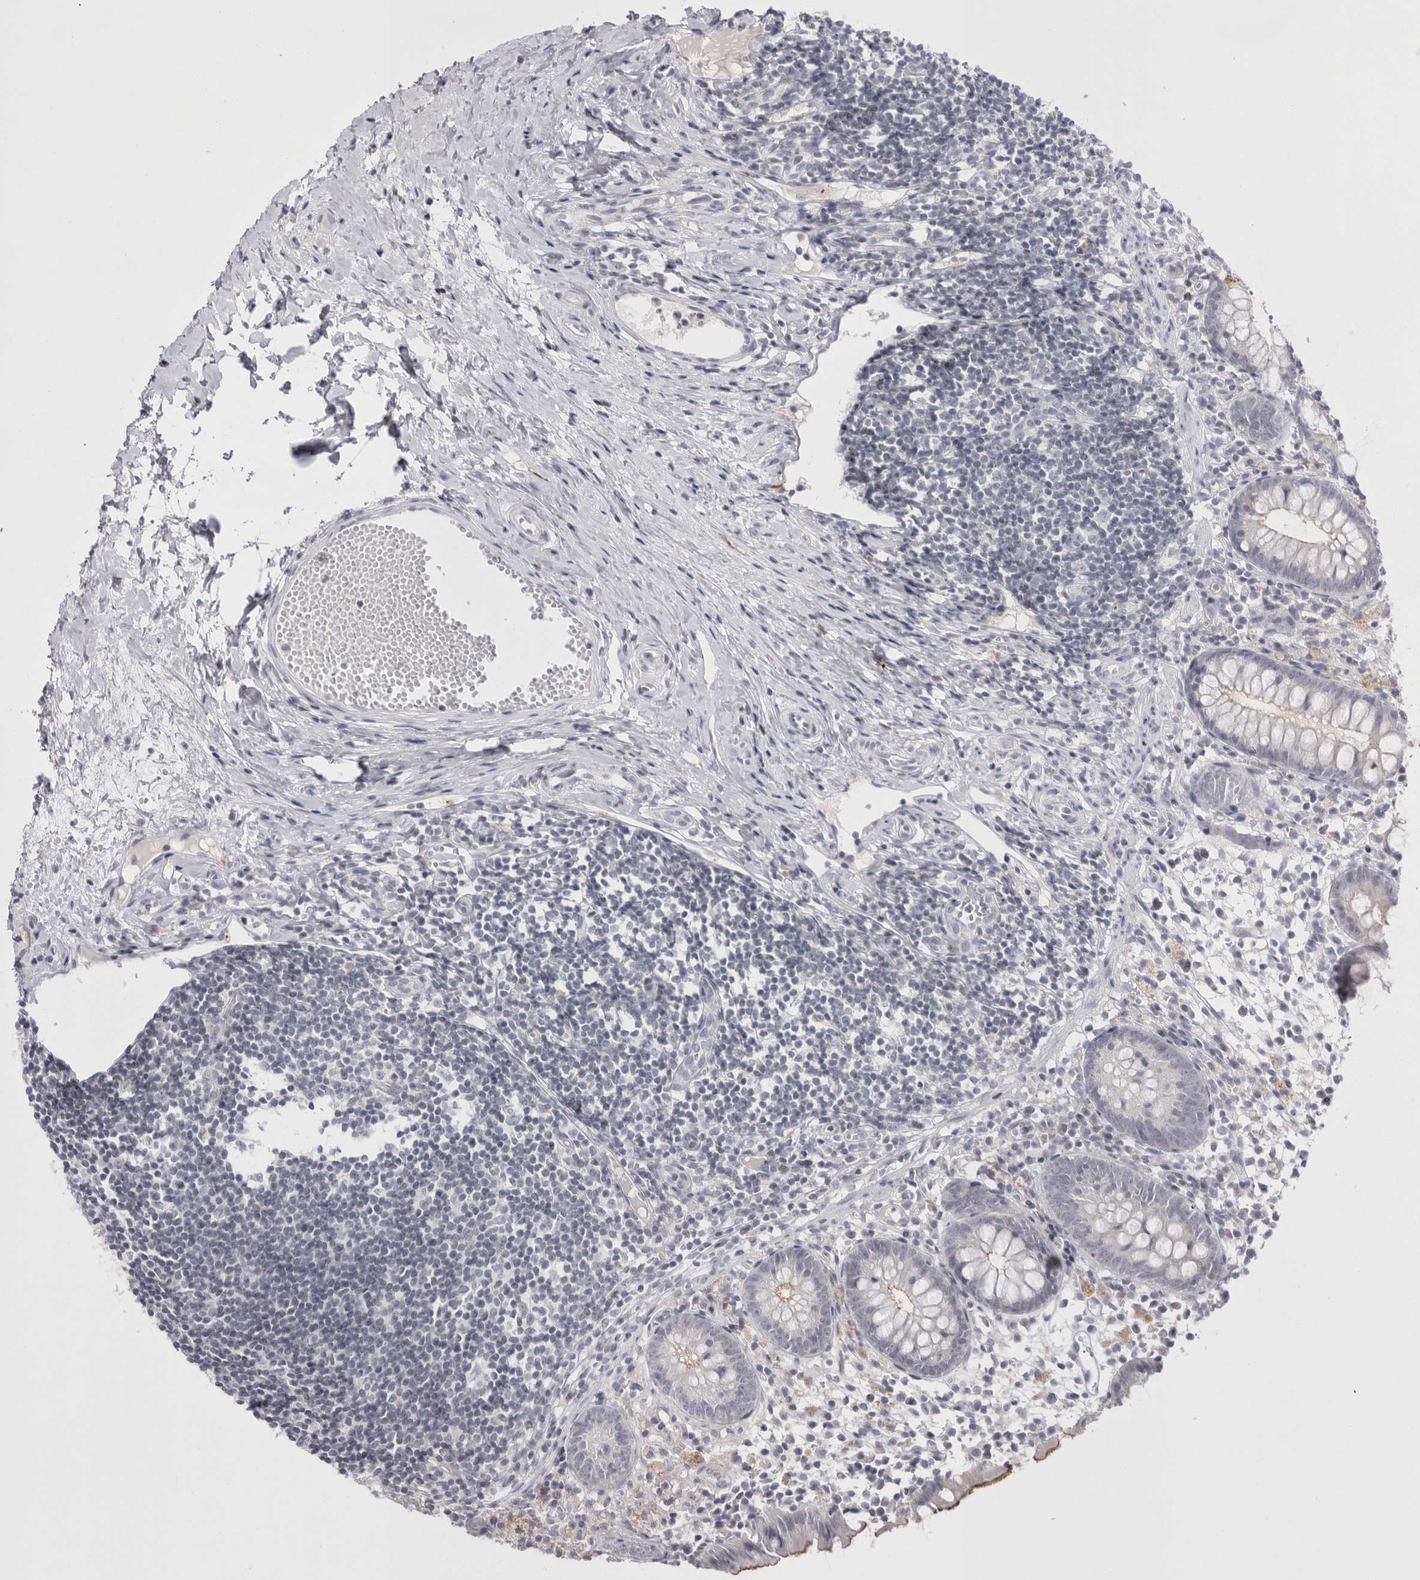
{"staining": {"intensity": "moderate", "quantity": "<25%", "location": "cytoplasmic/membranous"}, "tissue": "appendix", "cell_type": "Glandular cells", "image_type": "normal", "snomed": [{"axis": "morphology", "description": "Normal tissue, NOS"}, {"axis": "topography", "description": "Appendix"}], "caption": "Benign appendix demonstrates moderate cytoplasmic/membranous expression in approximately <25% of glandular cells, visualized by immunohistochemistry.", "gene": "FNDC8", "patient": {"sex": "female", "age": 20}}